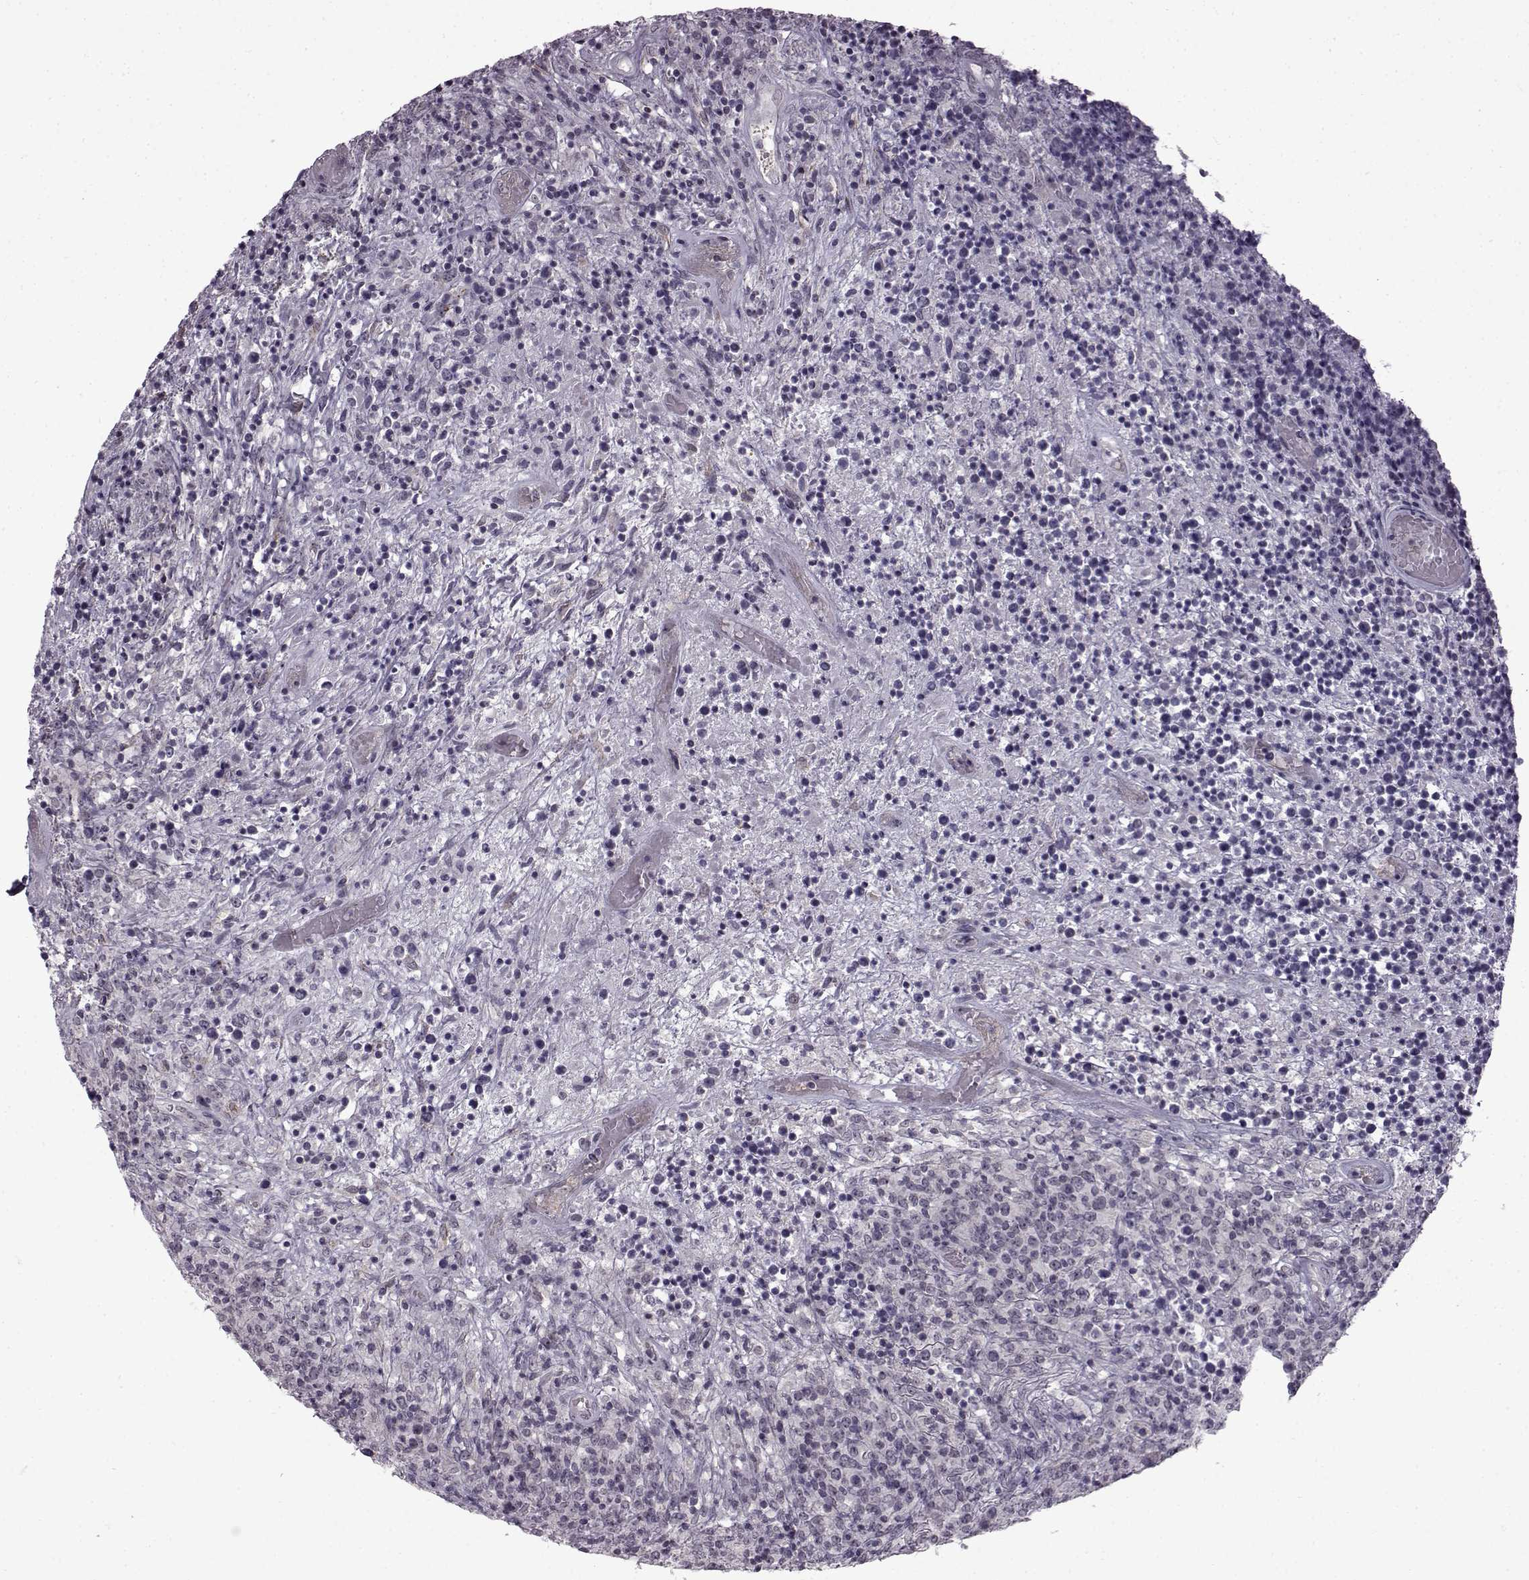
{"staining": {"intensity": "negative", "quantity": "none", "location": "none"}, "tissue": "lymphoma", "cell_type": "Tumor cells", "image_type": "cancer", "snomed": [{"axis": "morphology", "description": "Malignant lymphoma, non-Hodgkin's type, High grade"}, {"axis": "topography", "description": "Lung"}], "caption": "This histopathology image is of lymphoma stained with immunohistochemistry to label a protein in brown with the nuclei are counter-stained blue. There is no expression in tumor cells.", "gene": "SYNPO2", "patient": {"sex": "male", "age": 79}}